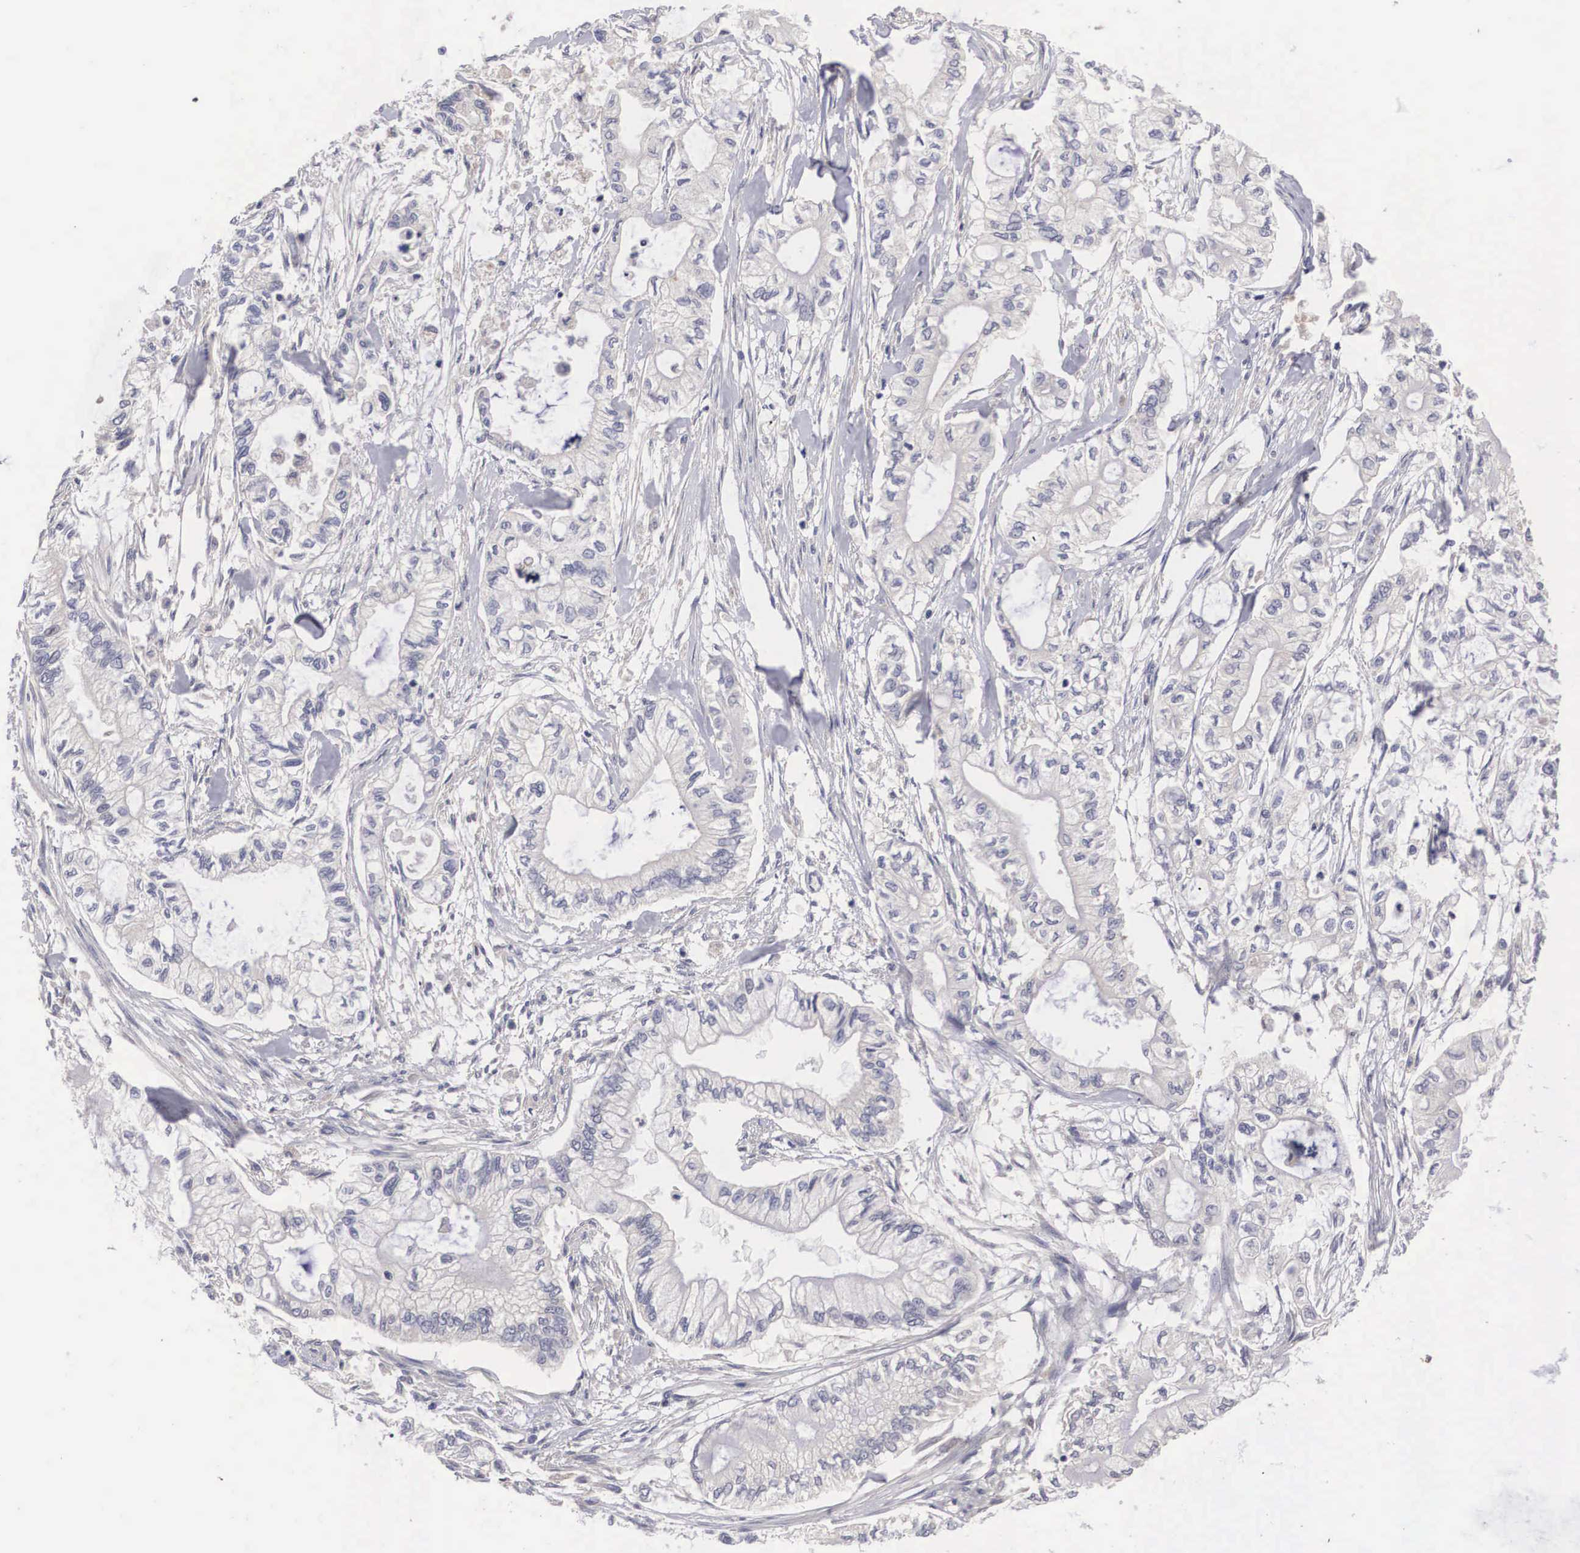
{"staining": {"intensity": "negative", "quantity": "none", "location": "none"}, "tissue": "pancreatic cancer", "cell_type": "Tumor cells", "image_type": "cancer", "snomed": [{"axis": "morphology", "description": "Adenocarcinoma, NOS"}, {"axis": "topography", "description": "Pancreas"}], "caption": "This is an immunohistochemistry (IHC) micrograph of adenocarcinoma (pancreatic). There is no staining in tumor cells.", "gene": "ABHD4", "patient": {"sex": "male", "age": 79}}